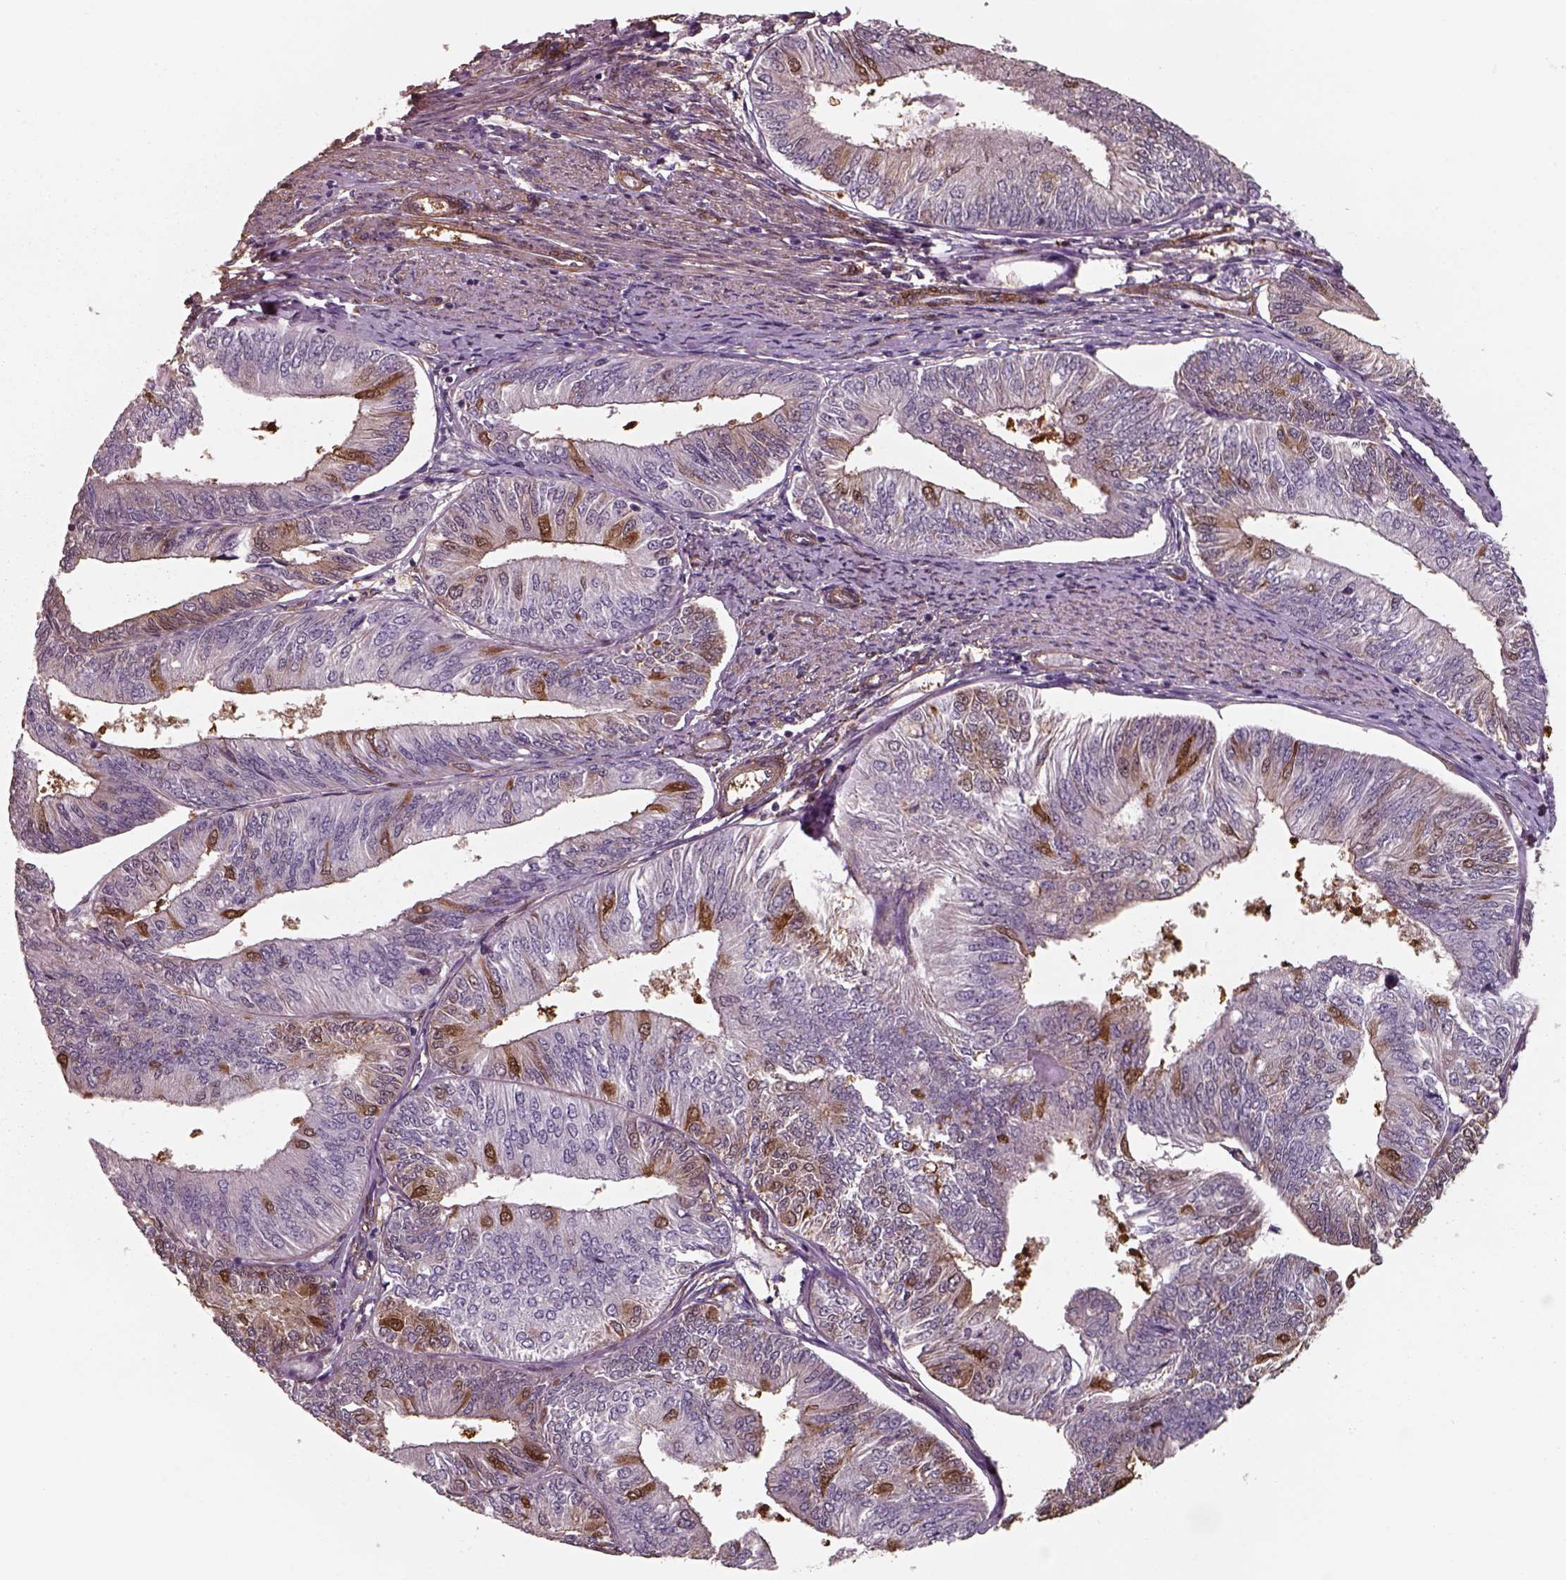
{"staining": {"intensity": "strong", "quantity": "<25%", "location": "cytoplasmic/membranous"}, "tissue": "endometrial cancer", "cell_type": "Tumor cells", "image_type": "cancer", "snomed": [{"axis": "morphology", "description": "Adenocarcinoma, NOS"}, {"axis": "topography", "description": "Endometrium"}], "caption": "Protein analysis of adenocarcinoma (endometrial) tissue exhibits strong cytoplasmic/membranous positivity in approximately <25% of tumor cells.", "gene": "ISYNA1", "patient": {"sex": "female", "age": 58}}